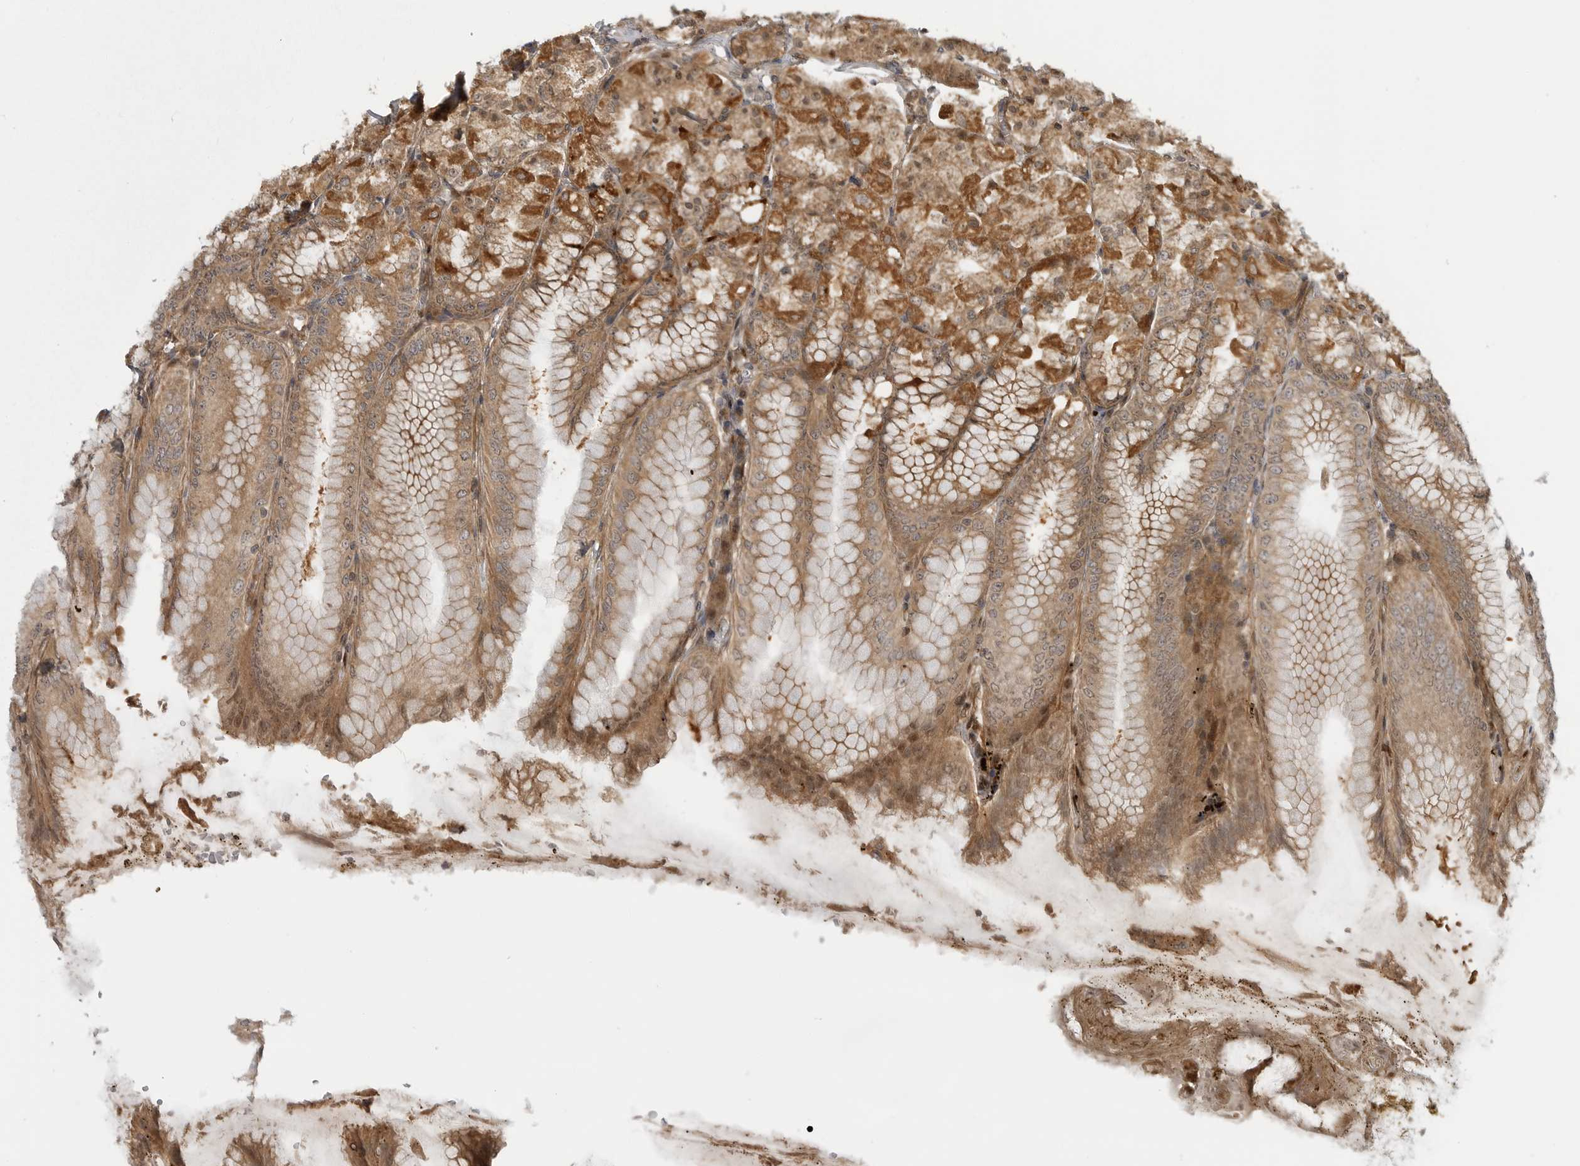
{"staining": {"intensity": "strong", "quantity": "25%-75%", "location": "cytoplasmic/membranous"}, "tissue": "stomach", "cell_type": "Glandular cells", "image_type": "normal", "snomed": [{"axis": "morphology", "description": "Normal tissue, NOS"}, {"axis": "topography", "description": "Stomach, lower"}], "caption": "Glandular cells exhibit high levels of strong cytoplasmic/membranous expression in approximately 25%-75% of cells in benign stomach.", "gene": "LRRC45", "patient": {"sex": "male", "age": 71}}